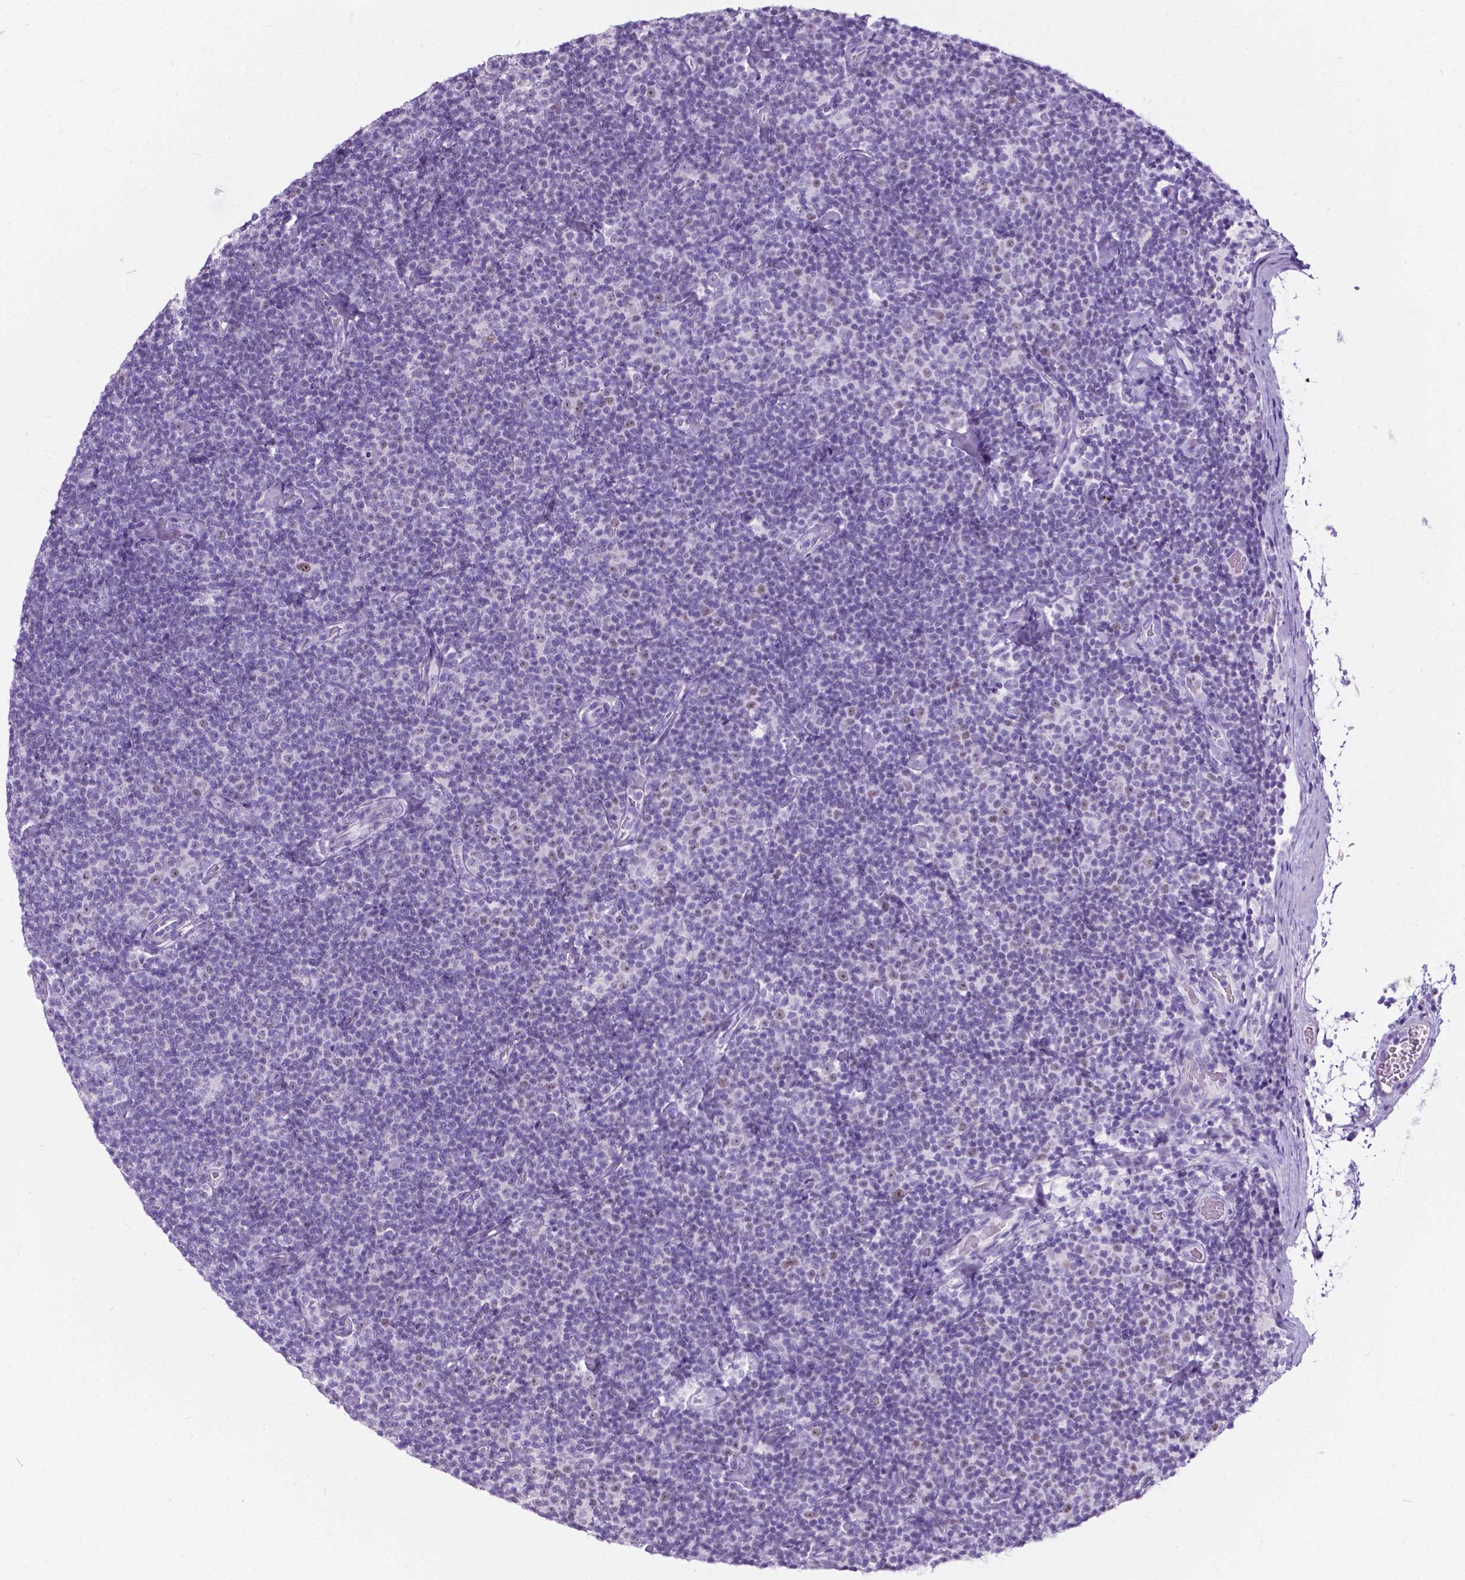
{"staining": {"intensity": "negative", "quantity": "none", "location": "none"}, "tissue": "lymphoma", "cell_type": "Tumor cells", "image_type": "cancer", "snomed": [{"axis": "morphology", "description": "Malignant lymphoma, non-Hodgkin's type, Low grade"}, {"axis": "topography", "description": "Lymph node"}], "caption": "Immunohistochemical staining of human malignant lymphoma, non-Hodgkin's type (low-grade) demonstrates no significant expression in tumor cells.", "gene": "BSND", "patient": {"sex": "male", "age": 81}}